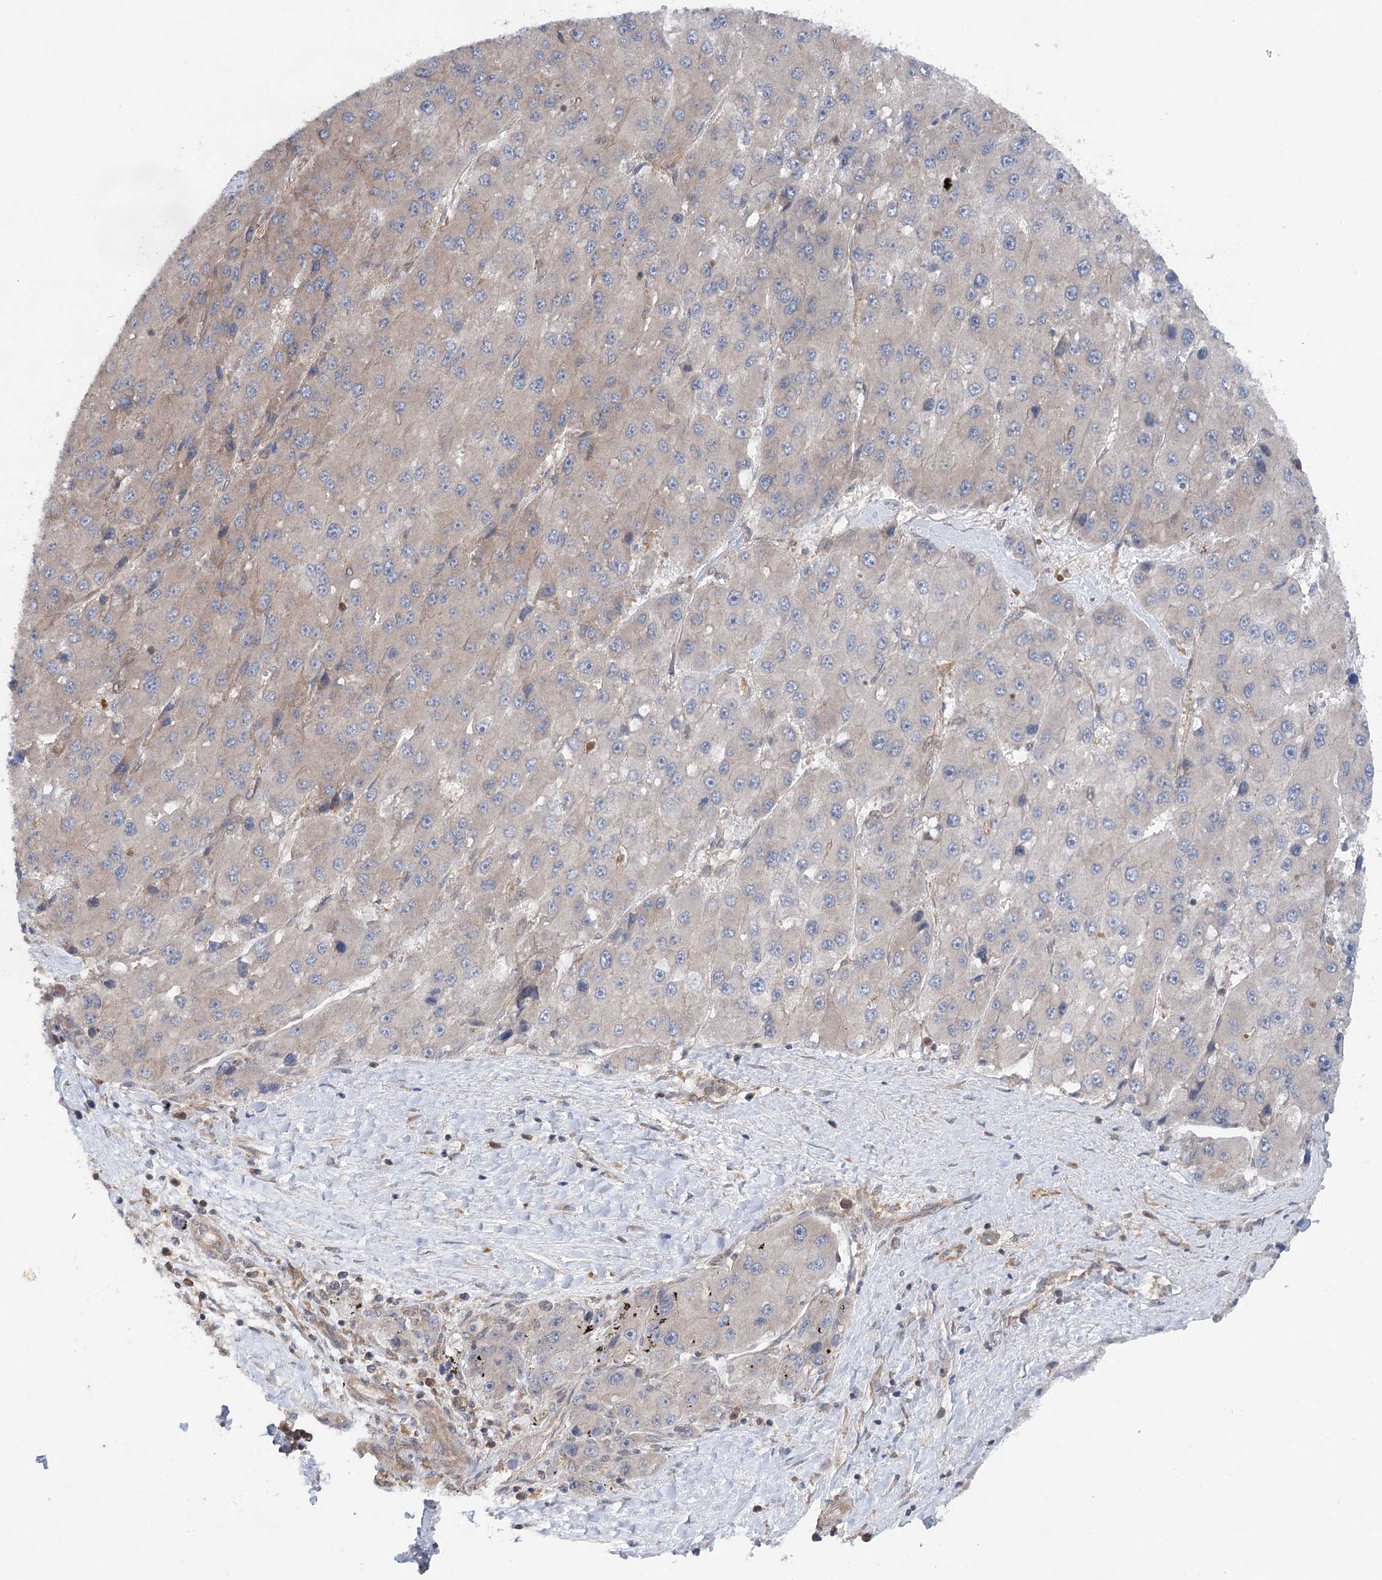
{"staining": {"intensity": "negative", "quantity": "none", "location": "none"}, "tissue": "liver cancer", "cell_type": "Tumor cells", "image_type": "cancer", "snomed": [{"axis": "morphology", "description": "Carcinoma, Hepatocellular, NOS"}, {"axis": "topography", "description": "Liver"}], "caption": "Hepatocellular carcinoma (liver) was stained to show a protein in brown. There is no significant positivity in tumor cells. The staining was performed using DAB (3,3'-diaminobenzidine) to visualize the protein expression in brown, while the nuclei were stained in blue with hematoxylin (Magnification: 20x).", "gene": "PPP1R21", "patient": {"sex": "female", "age": 73}}